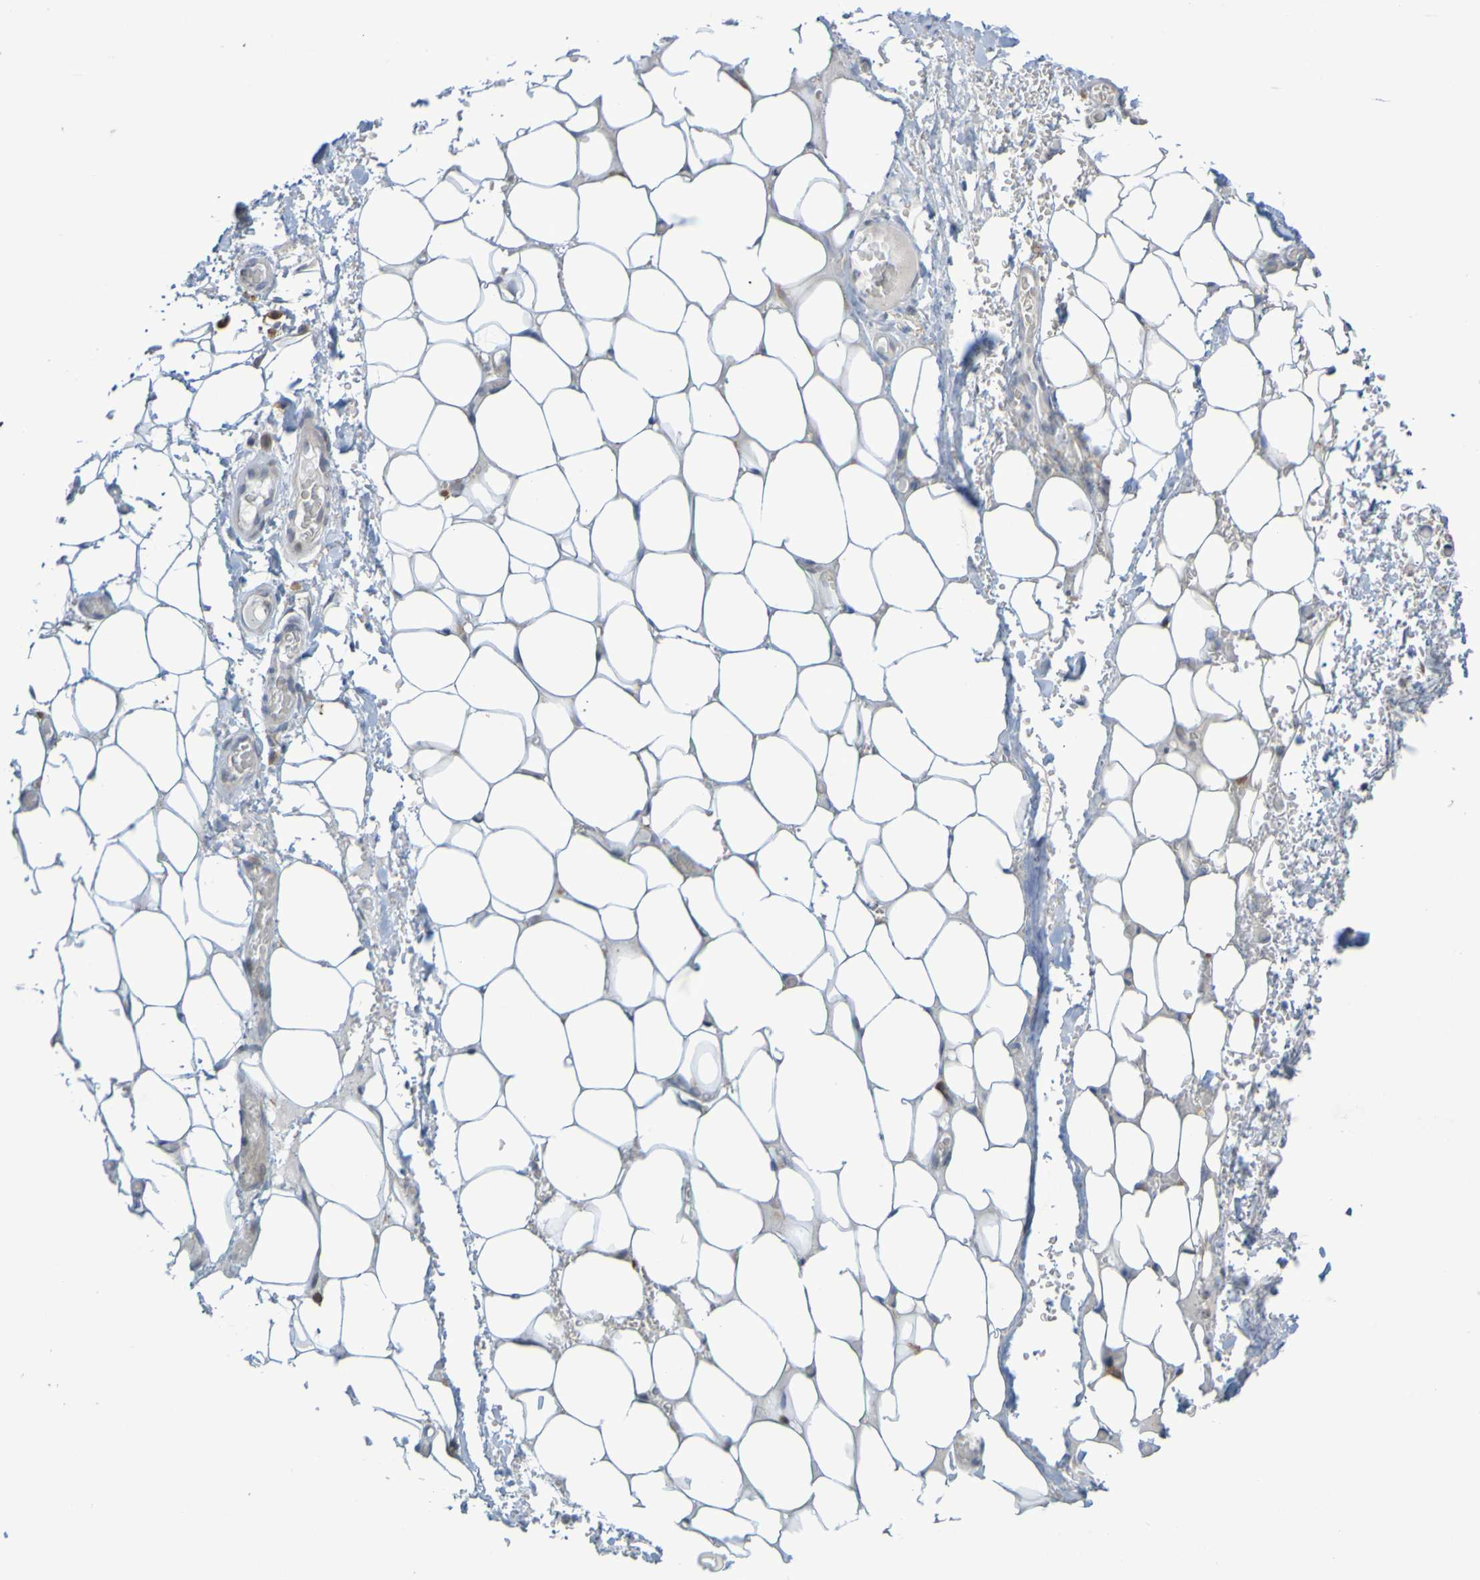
{"staining": {"intensity": "negative", "quantity": "none", "location": "none"}, "tissue": "adipose tissue", "cell_type": "Adipocytes", "image_type": "normal", "snomed": [{"axis": "morphology", "description": "Normal tissue, NOS"}, {"axis": "morphology", "description": "Adenocarcinoma, NOS"}, {"axis": "topography", "description": "Esophagus"}], "caption": "A high-resolution photomicrograph shows IHC staining of unremarkable adipose tissue, which reveals no significant staining in adipocytes.", "gene": "LILRB5", "patient": {"sex": "male", "age": 62}}